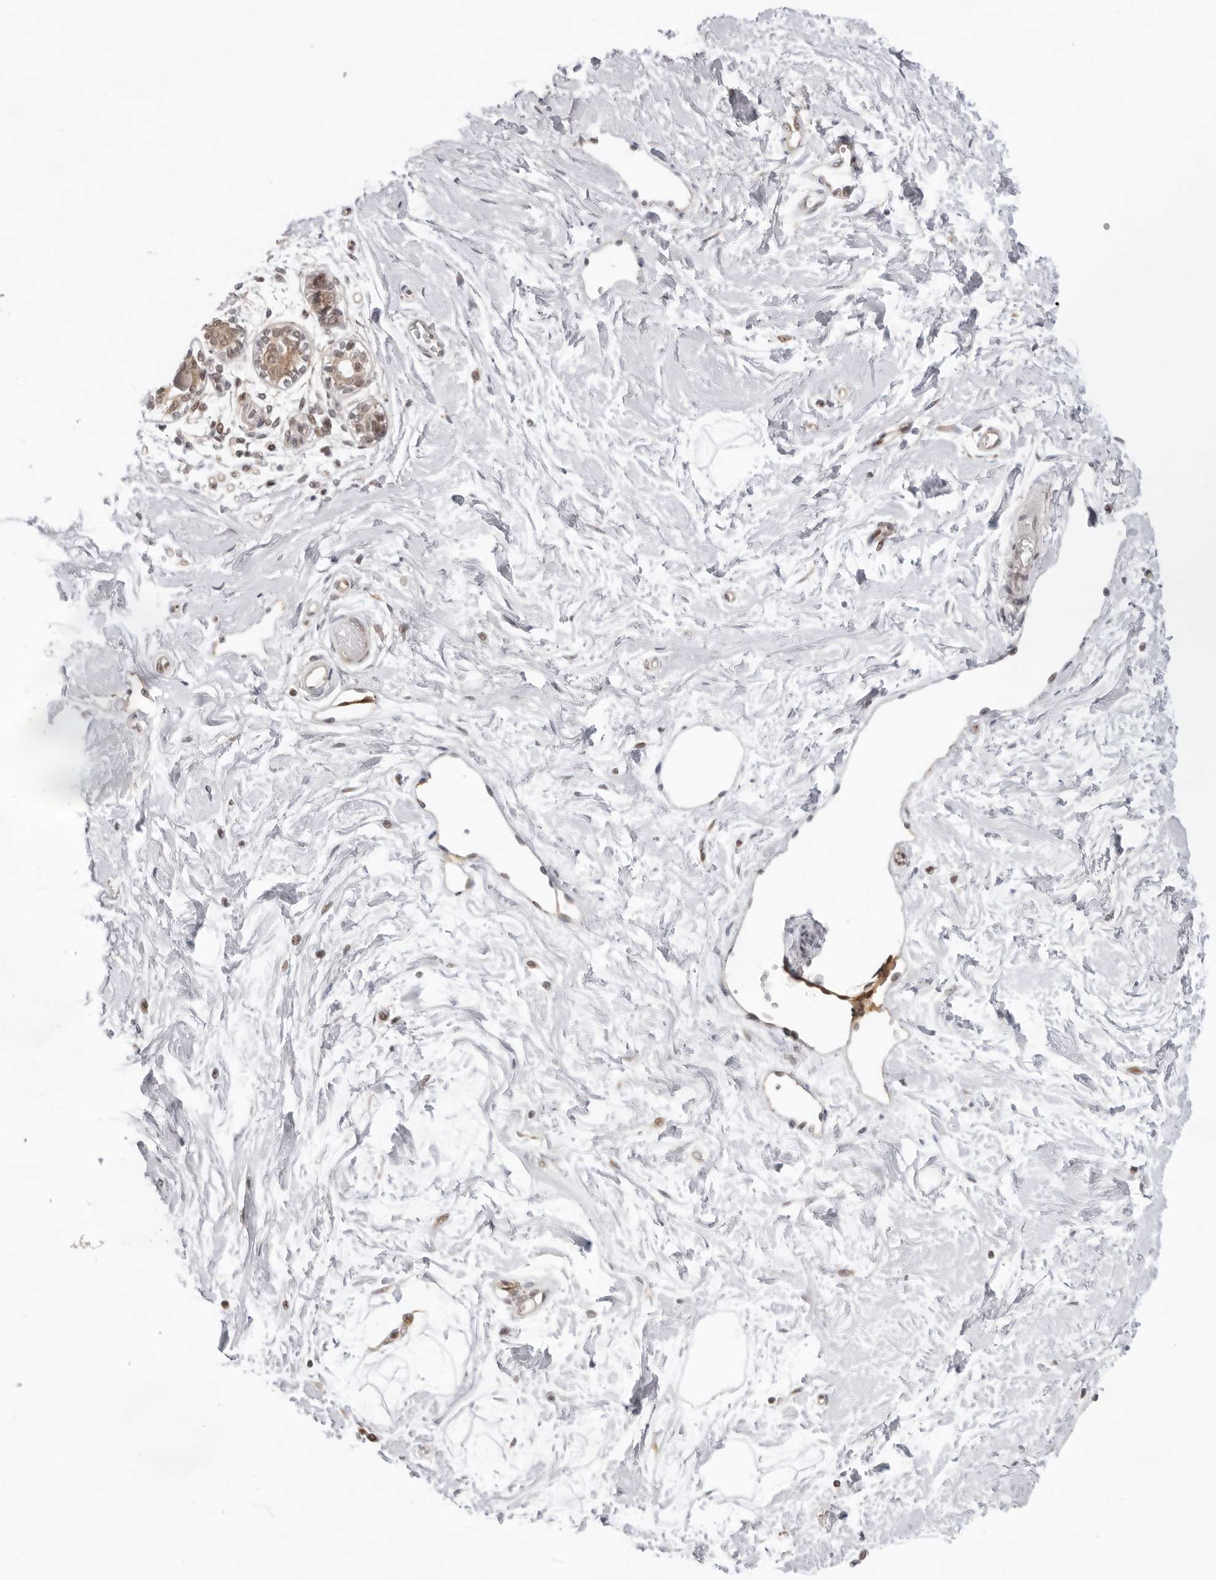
{"staining": {"intensity": "moderate", "quantity": ">75%", "location": "nuclear"}, "tissue": "breast", "cell_type": "Adipocytes", "image_type": "normal", "snomed": [{"axis": "morphology", "description": "Normal tissue, NOS"}, {"axis": "topography", "description": "Breast"}], "caption": "Protein expression analysis of benign human breast reveals moderate nuclear staining in about >75% of adipocytes. The staining is performed using DAB (3,3'-diaminobenzidine) brown chromogen to label protein expression. The nuclei are counter-stained blue using hematoxylin.", "gene": "ITGB3BP", "patient": {"sex": "female", "age": 45}}